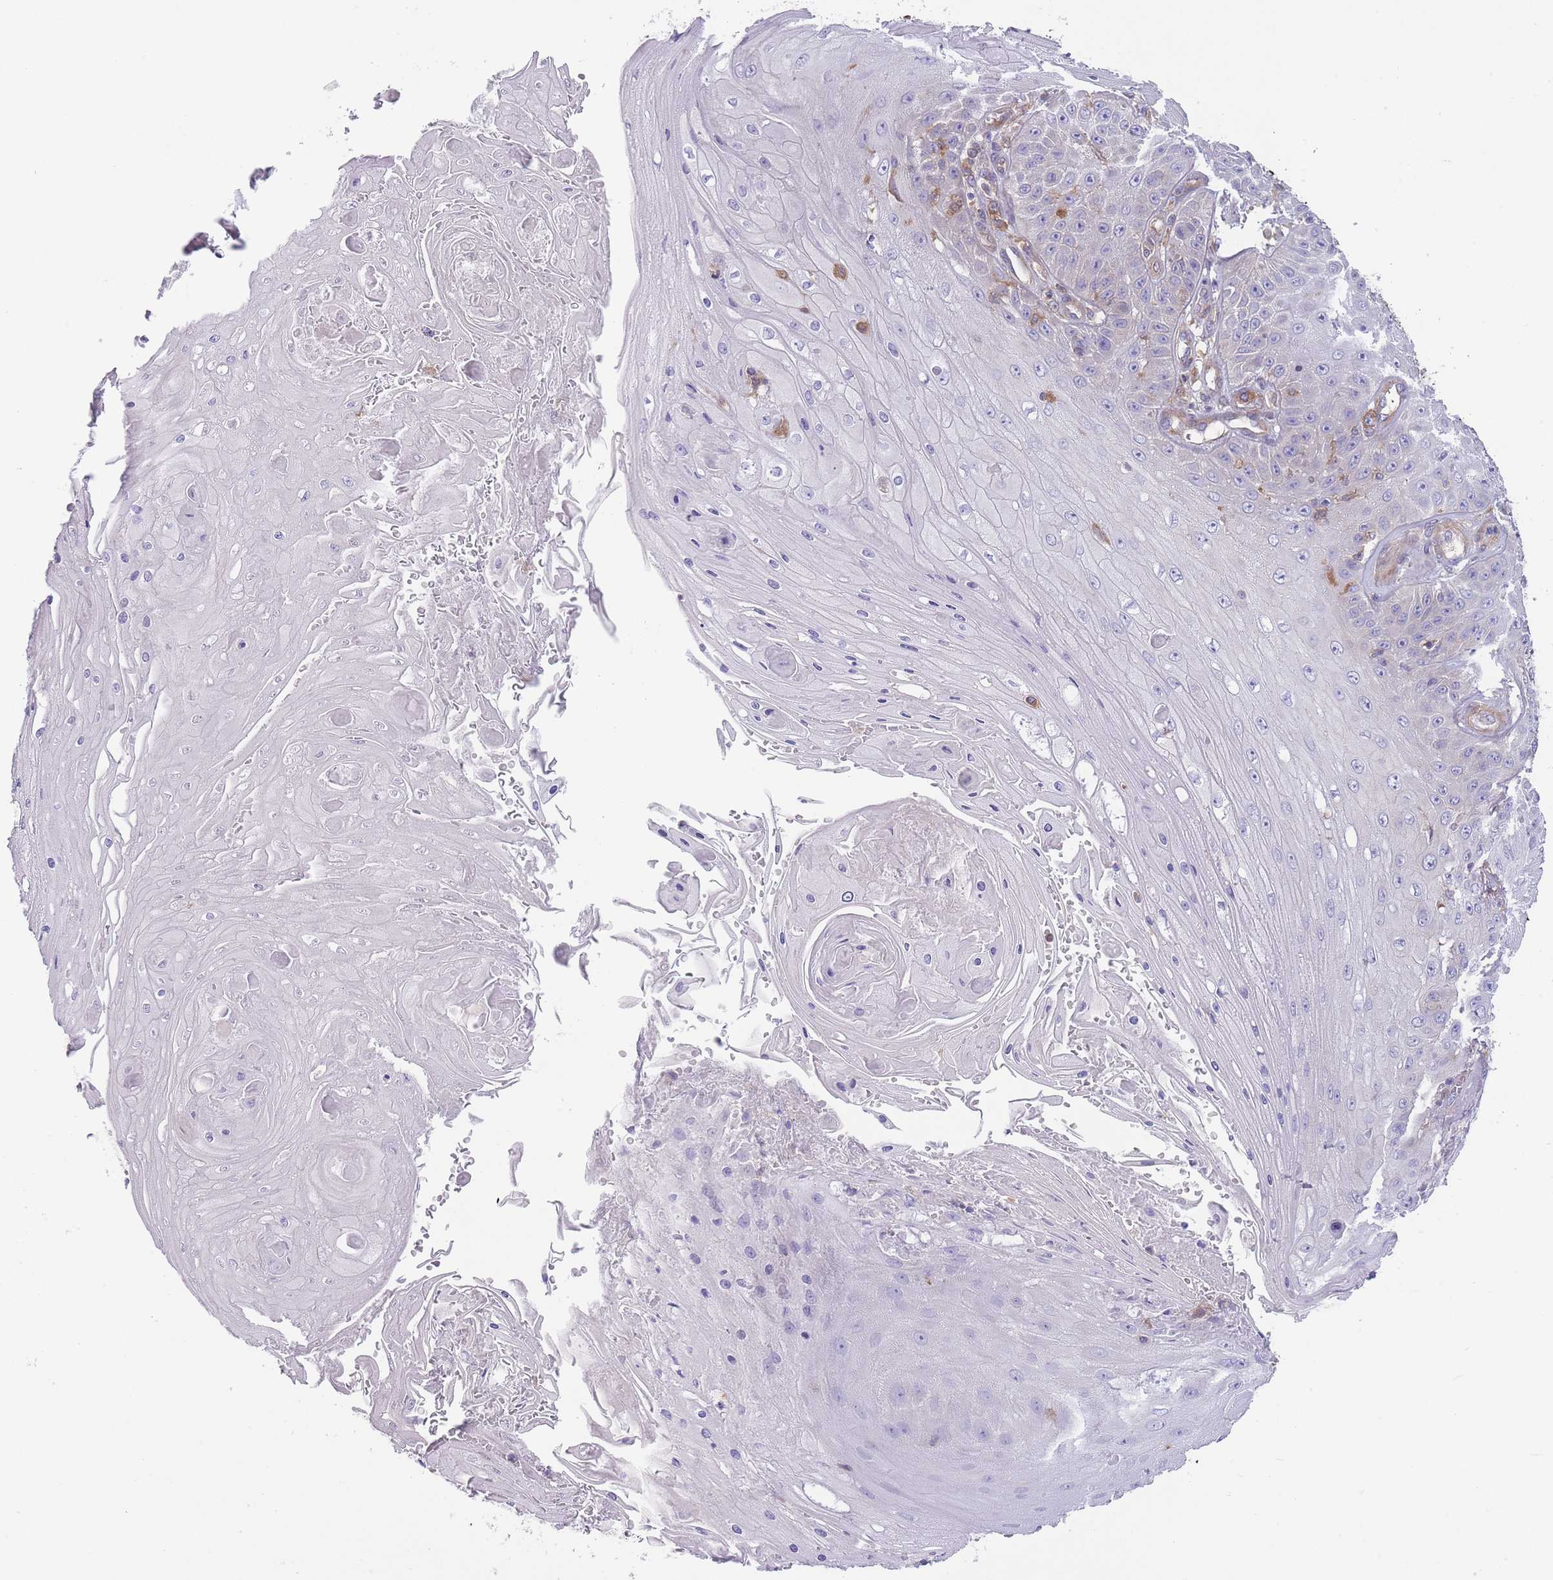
{"staining": {"intensity": "negative", "quantity": "none", "location": "none"}, "tissue": "skin cancer", "cell_type": "Tumor cells", "image_type": "cancer", "snomed": [{"axis": "morphology", "description": "Squamous cell carcinoma, NOS"}, {"axis": "topography", "description": "Skin"}], "caption": "IHC of skin squamous cell carcinoma demonstrates no expression in tumor cells.", "gene": "PRKAR1A", "patient": {"sex": "male", "age": 70}}